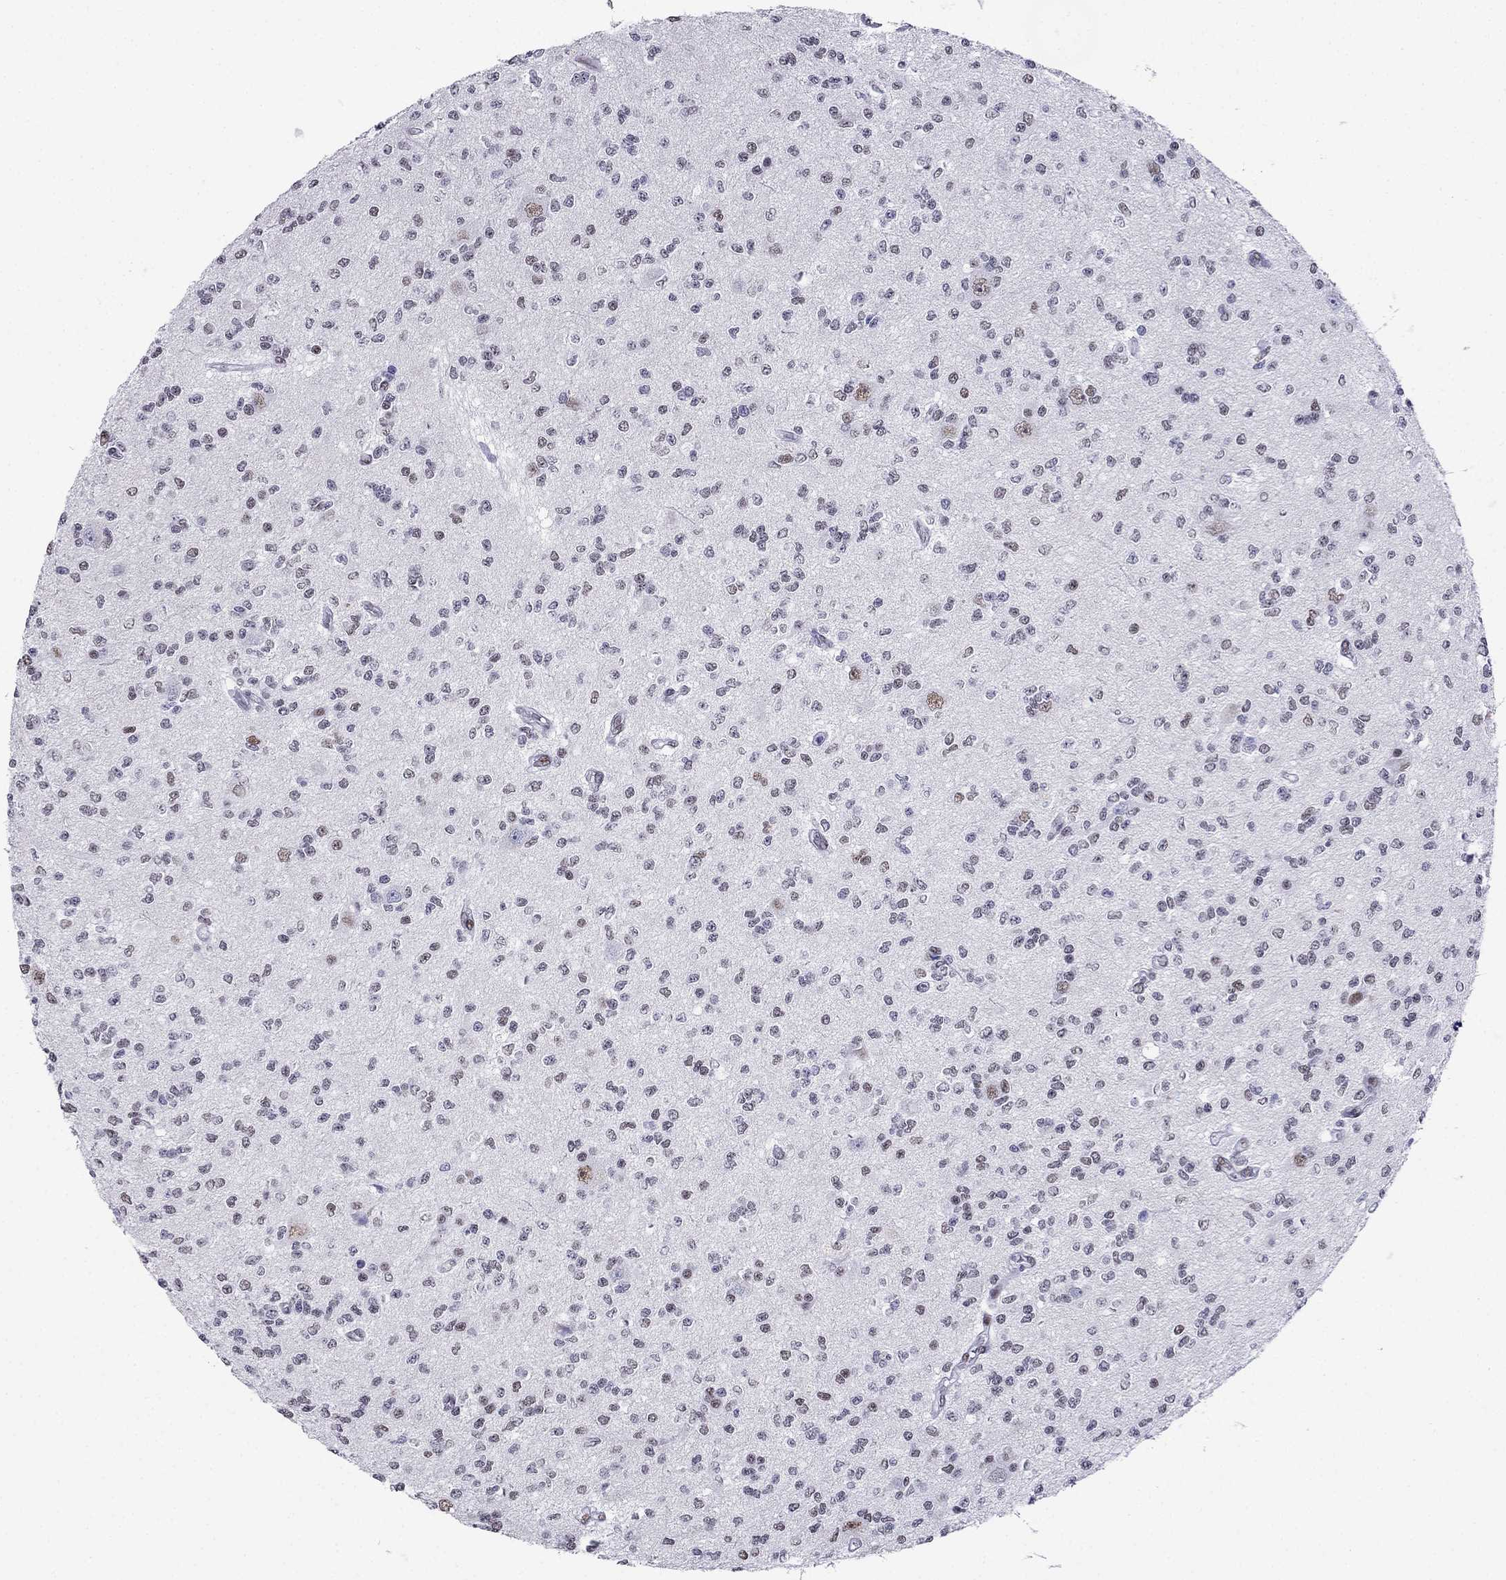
{"staining": {"intensity": "weak", "quantity": "<25%", "location": "nuclear"}, "tissue": "glioma", "cell_type": "Tumor cells", "image_type": "cancer", "snomed": [{"axis": "morphology", "description": "Glioma, malignant, Low grade"}, {"axis": "topography", "description": "Brain"}], "caption": "This micrograph is of glioma stained with IHC to label a protein in brown with the nuclei are counter-stained blue. There is no staining in tumor cells.", "gene": "PPM1G", "patient": {"sex": "male", "age": 67}}